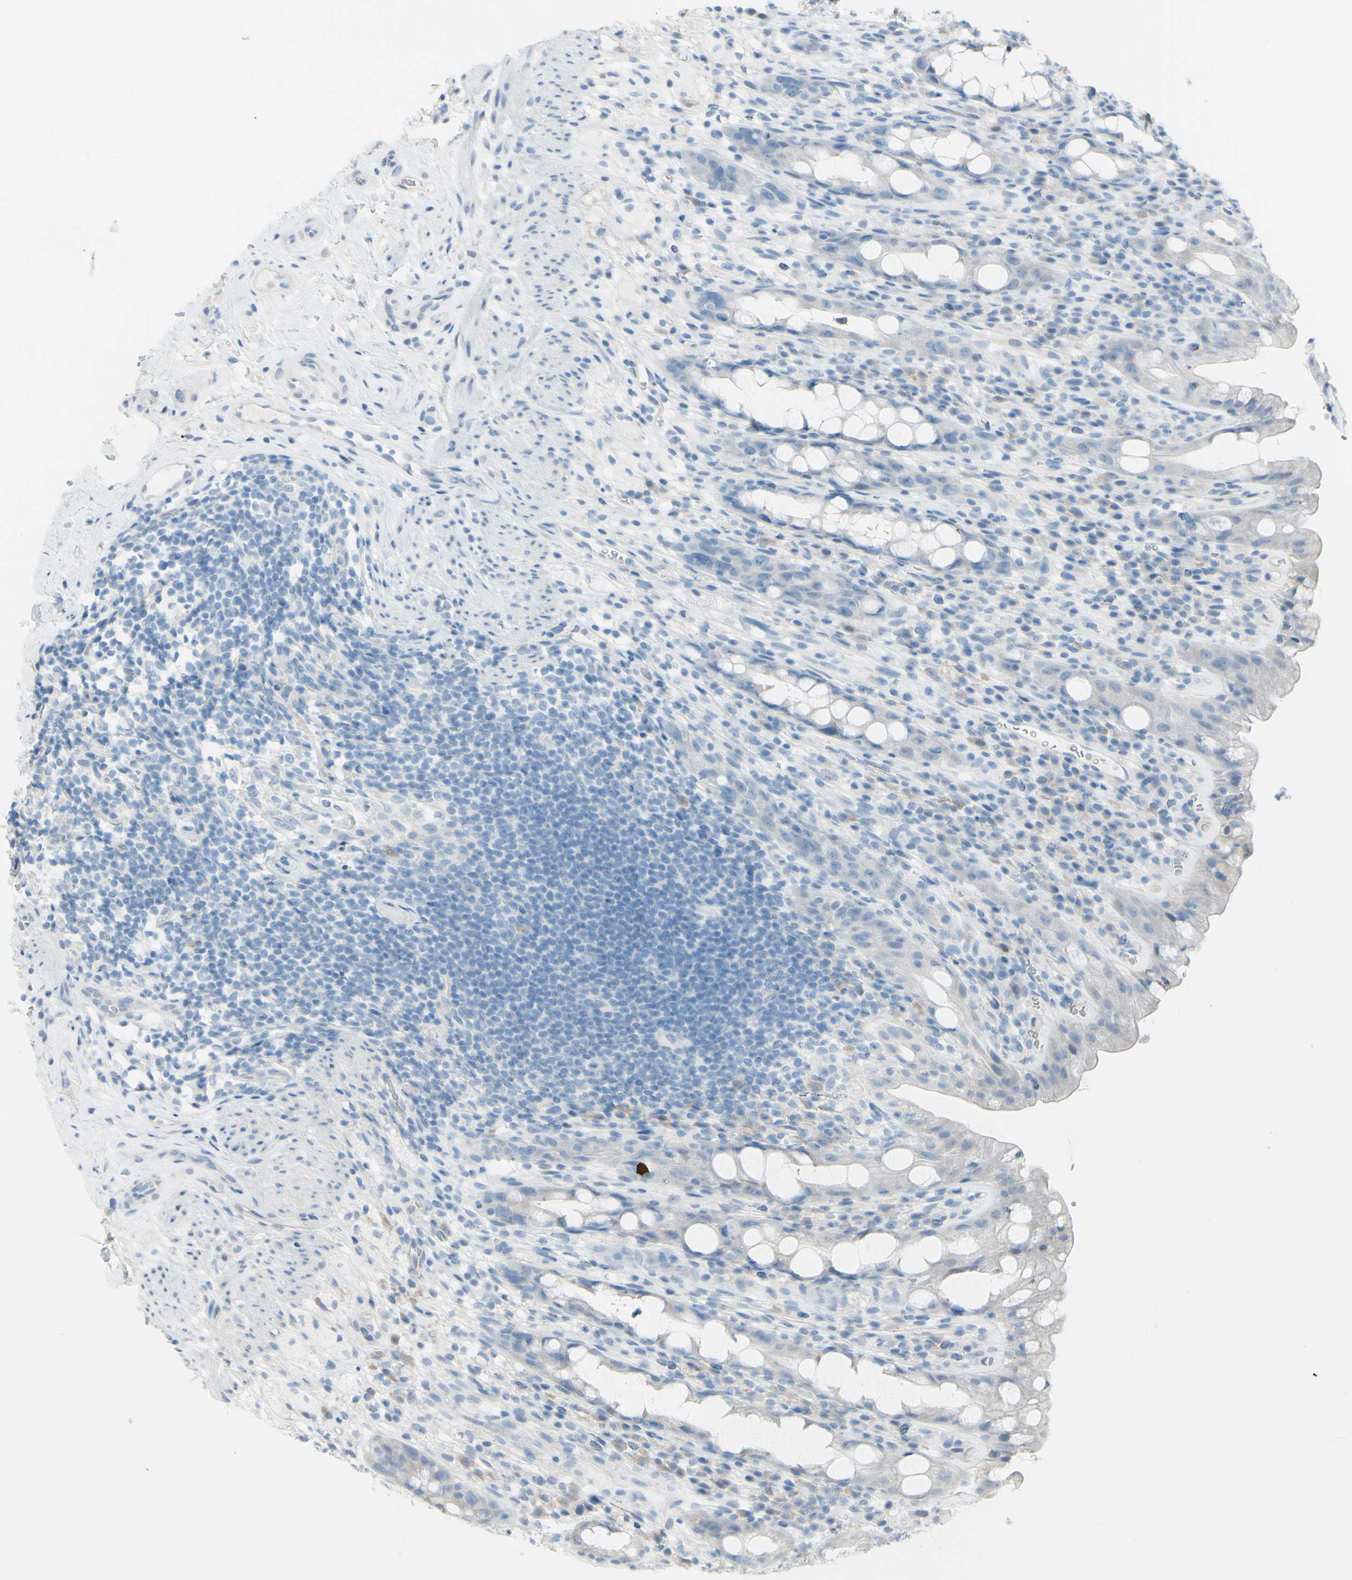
{"staining": {"intensity": "negative", "quantity": "none", "location": "none"}, "tissue": "rectum", "cell_type": "Glandular cells", "image_type": "normal", "snomed": [{"axis": "morphology", "description": "Normal tissue, NOS"}, {"axis": "topography", "description": "Rectum"}], "caption": "Protein analysis of unremarkable rectum reveals no significant staining in glandular cells.", "gene": "TFPI2", "patient": {"sex": "male", "age": 44}}